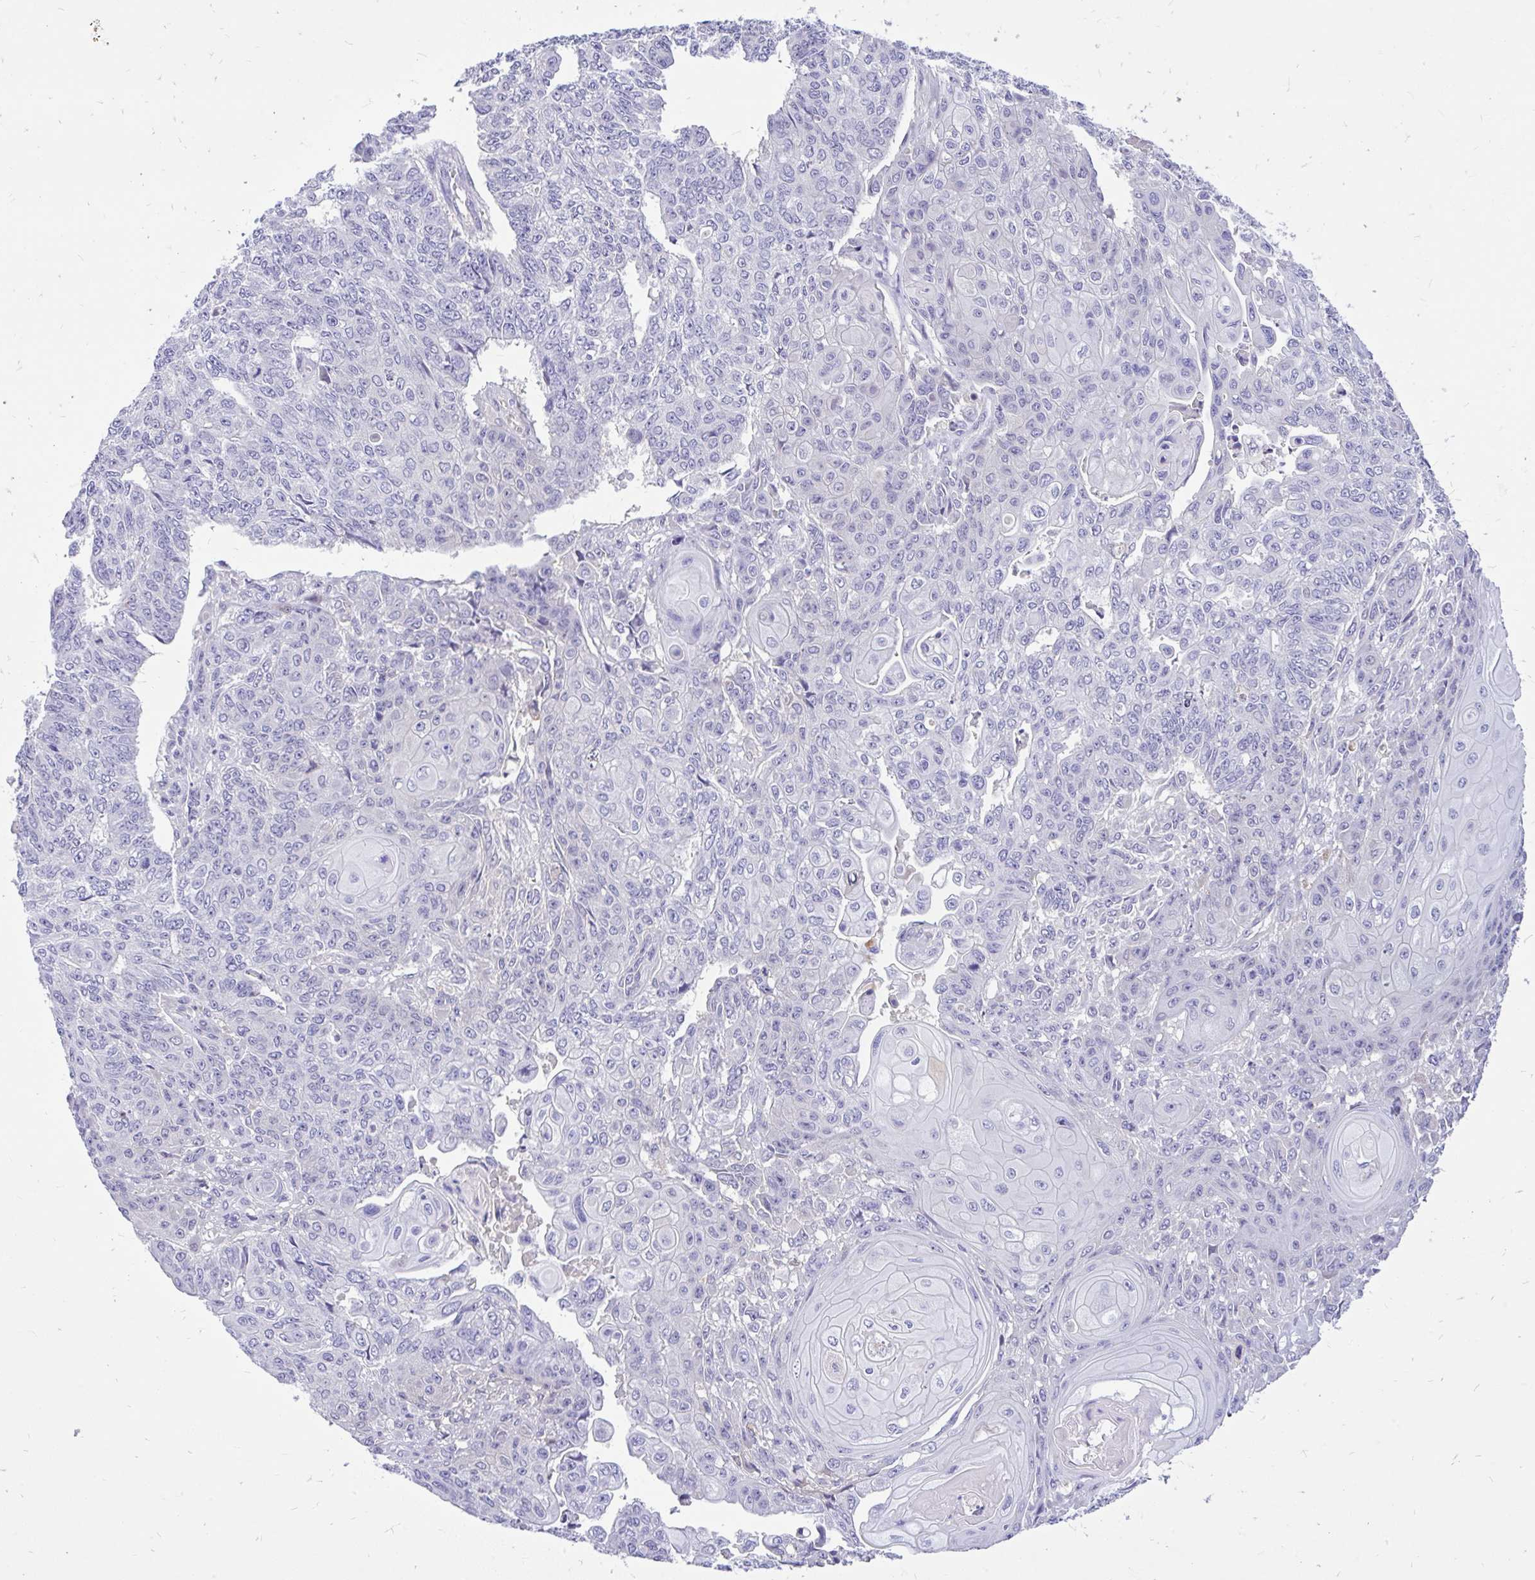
{"staining": {"intensity": "negative", "quantity": "none", "location": "none"}, "tissue": "endometrial cancer", "cell_type": "Tumor cells", "image_type": "cancer", "snomed": [{"axis": "morphology", "description": "Adenocarcinoma, NOS"}, {"axis": "topography", "description": "Endometrium"}], "caption": "Tumor cells are negative for brown protein staining in adenocarcinoma (endometrial).", "gene": "MAP1LC3A", "patient": {"sex": "female", "age": 32}}